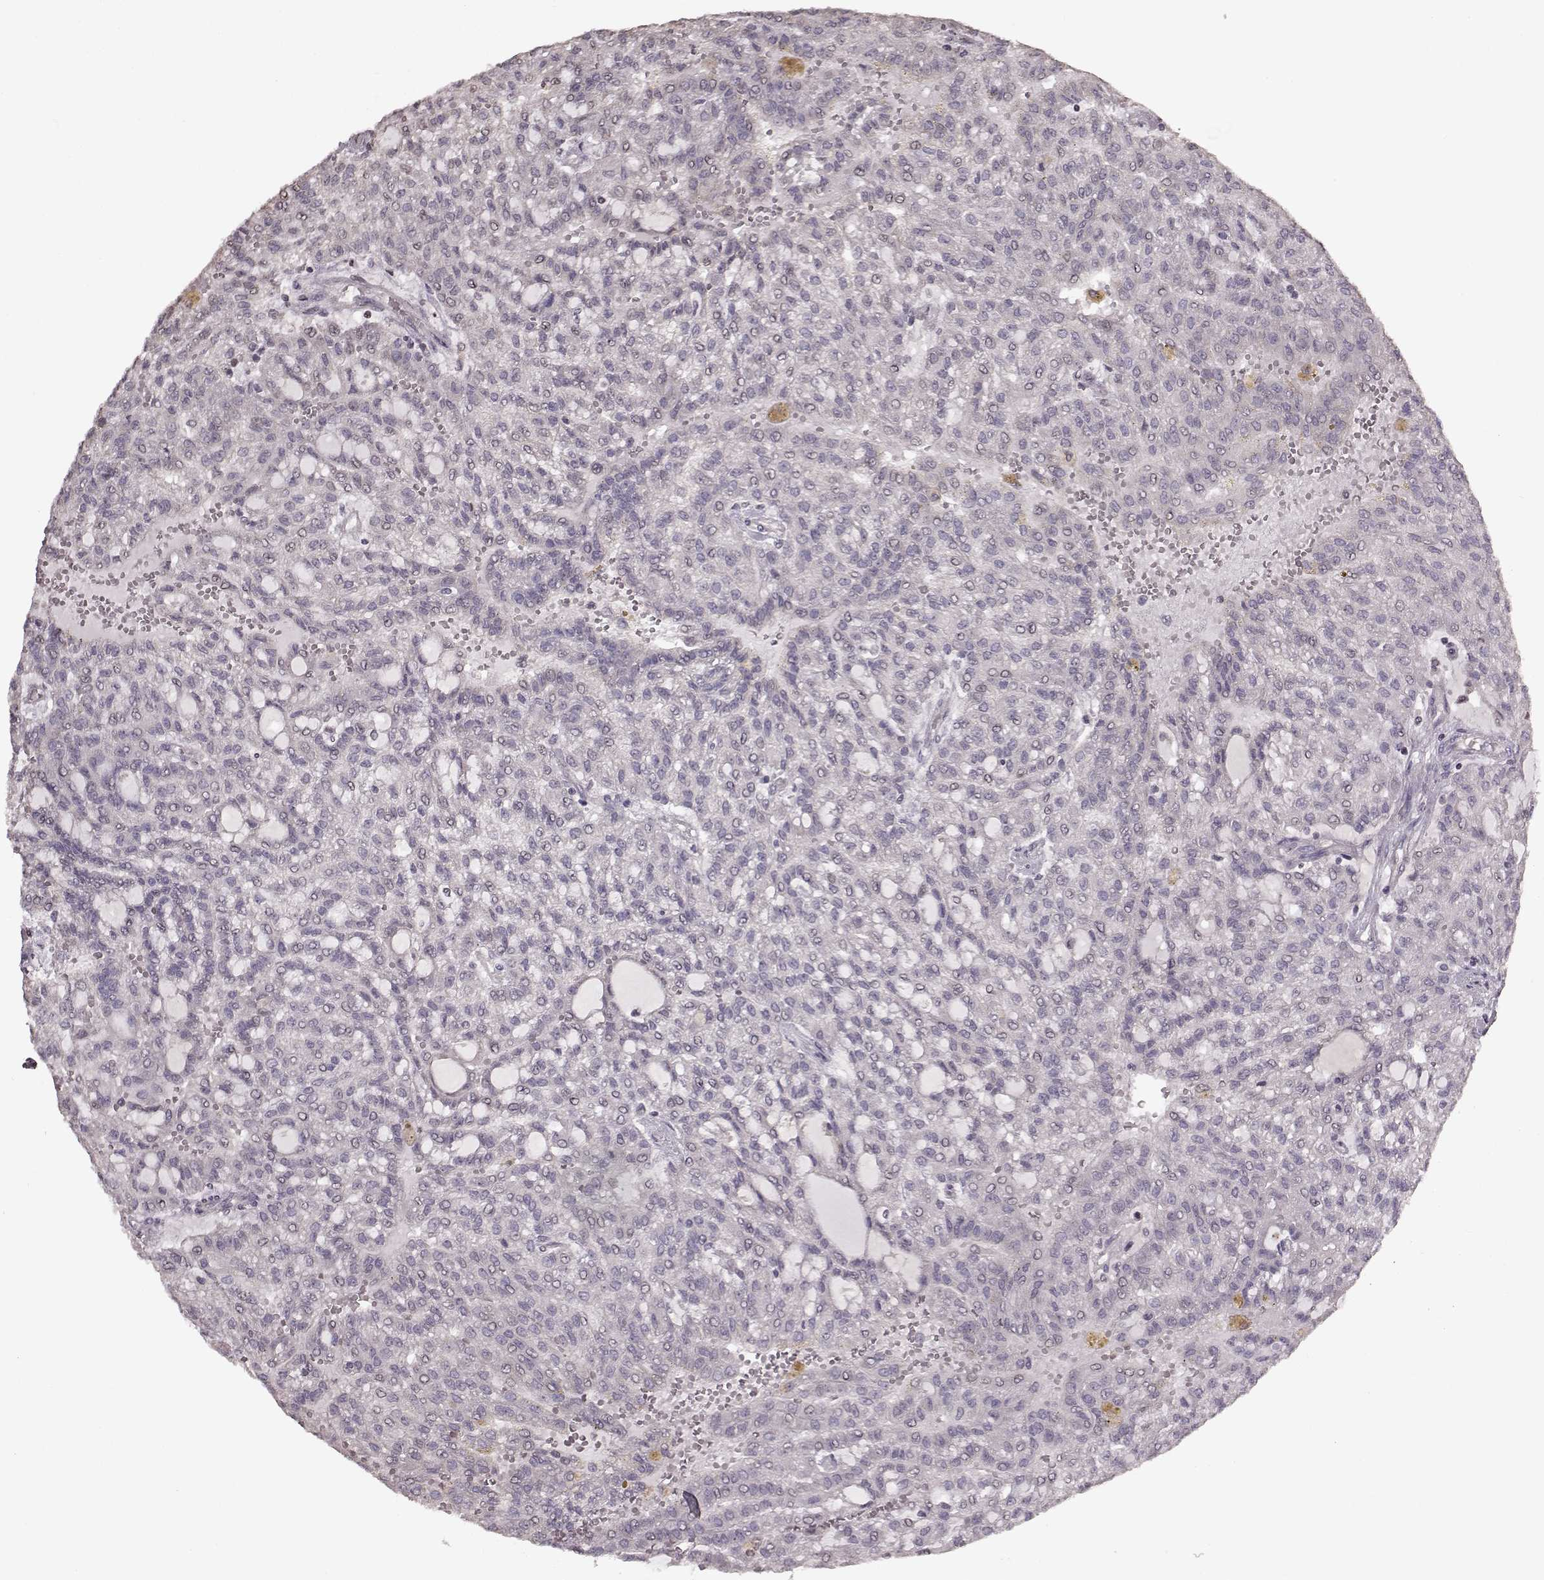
{"staining": {"intensity": "negative", "quantity": "none", "location": "none"}, "tissue": "renal cancer", "cell_type": "Tumor cells", "image_type": "cancer", "snomed": [{"axis": "morphology", "description": "Adenocarcinoma, NOS"}, {"axis": "topography", "description": "Kidney"}], "caption": "A histopathology image of adenocarcinoma (renal) stained for a protein exhibits no brown staining in tumor cells.", "gene": "FSHB", "patient": {"sex": "male", "age": 63}}